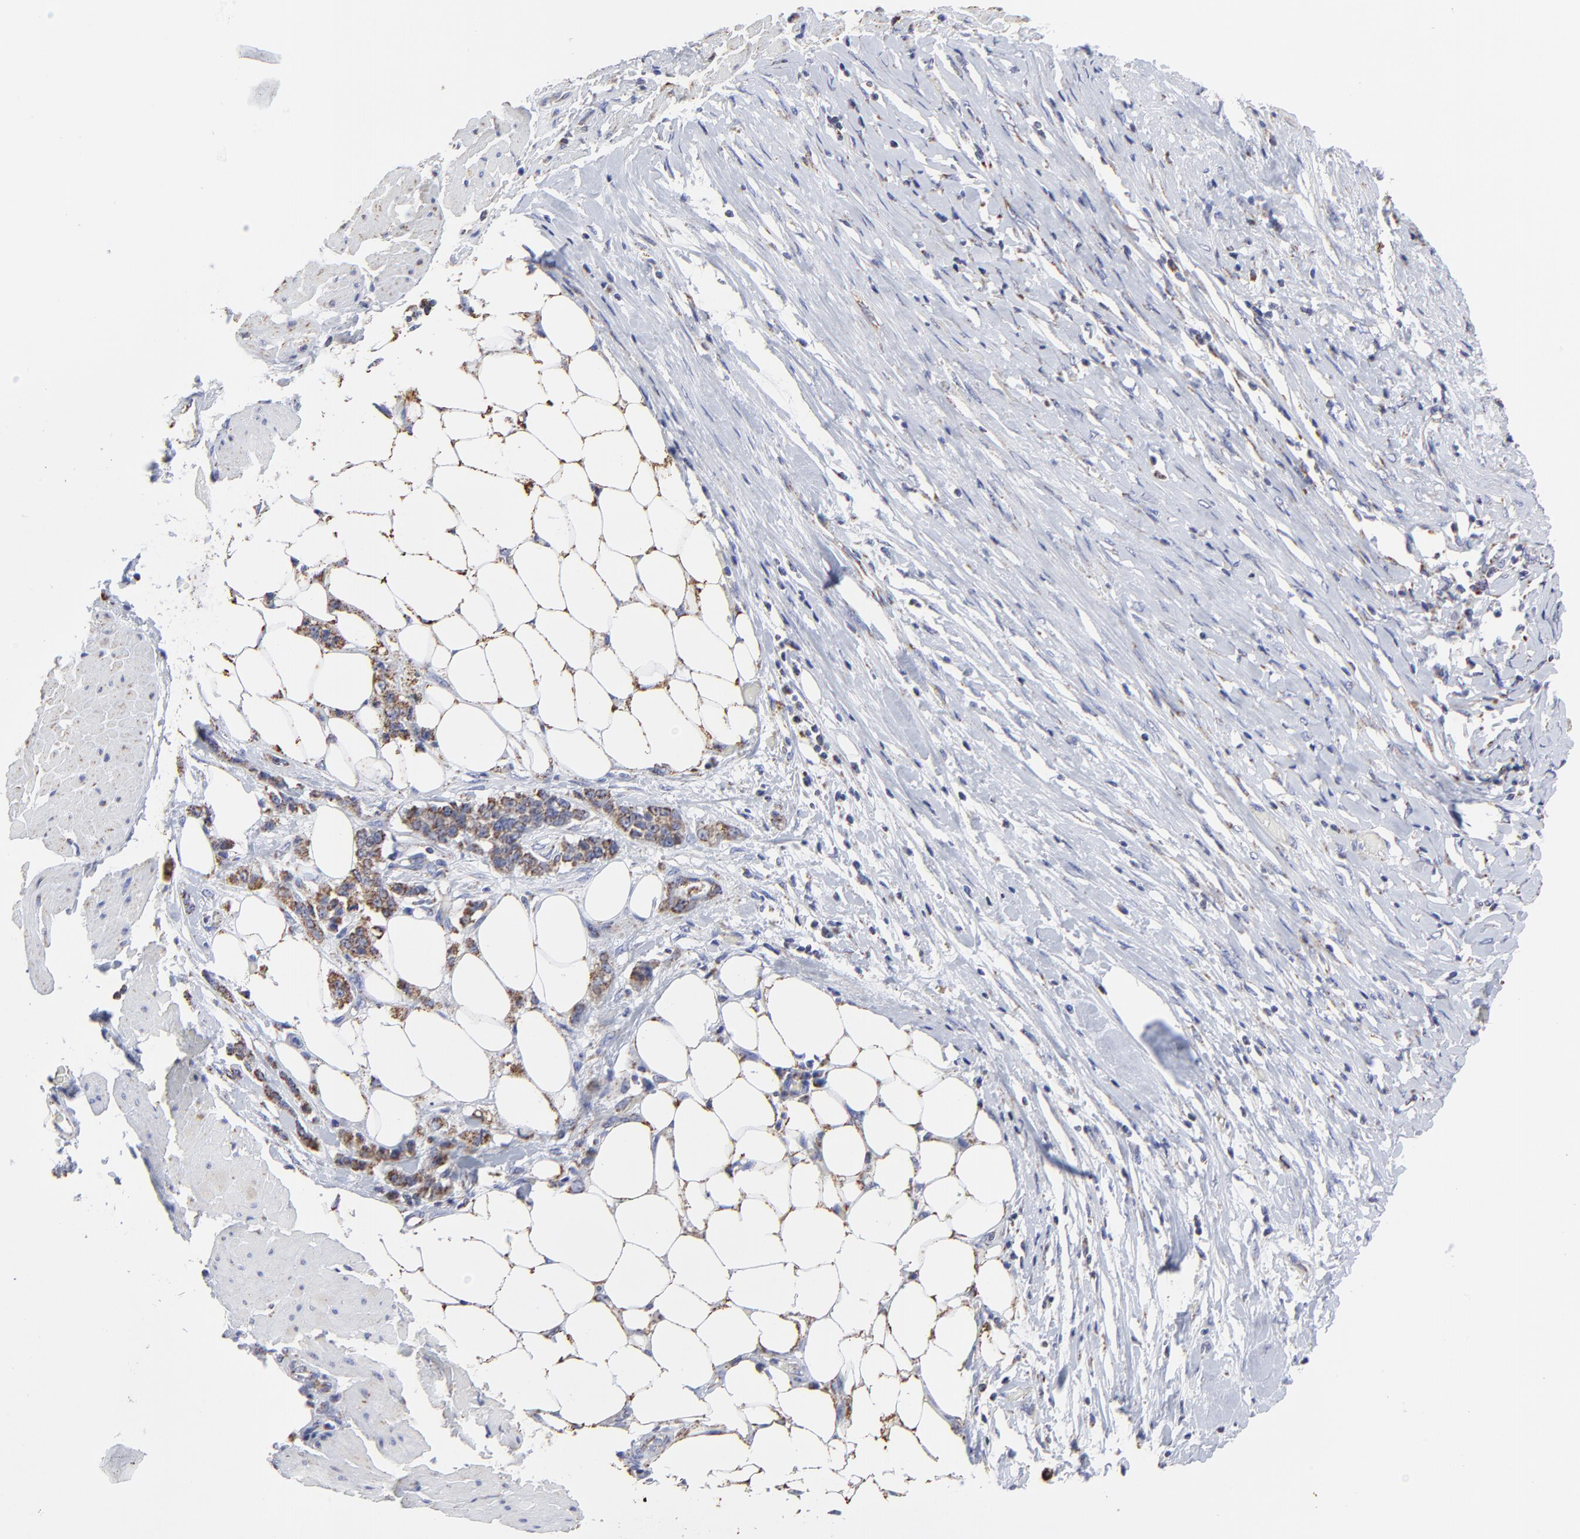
{"staining": {"intensity": "strong", "quantity": ">75%", "location": "cytoplasmic/membranous"}, "tissue": "stomach cancer", "cell_type": "Tumor cells", "image_type": "cancer", "snomed": [{"axis": "morphology", "description": "Adenocarcinoma, NOS"}, {"axis": "topography", "description": "Stomach, lower"}], "caption": "Protein staining of stomach cancer tissue reveals strong cytoplasmic/membranous staining in approximately >75% of tumor cells. (DAB (3,3'-diaminobenzidine) = brown stain, brightfield microscopy at high magnification).", "gene": "PINK1", "patient": {"sex": "male", "age": 88}}